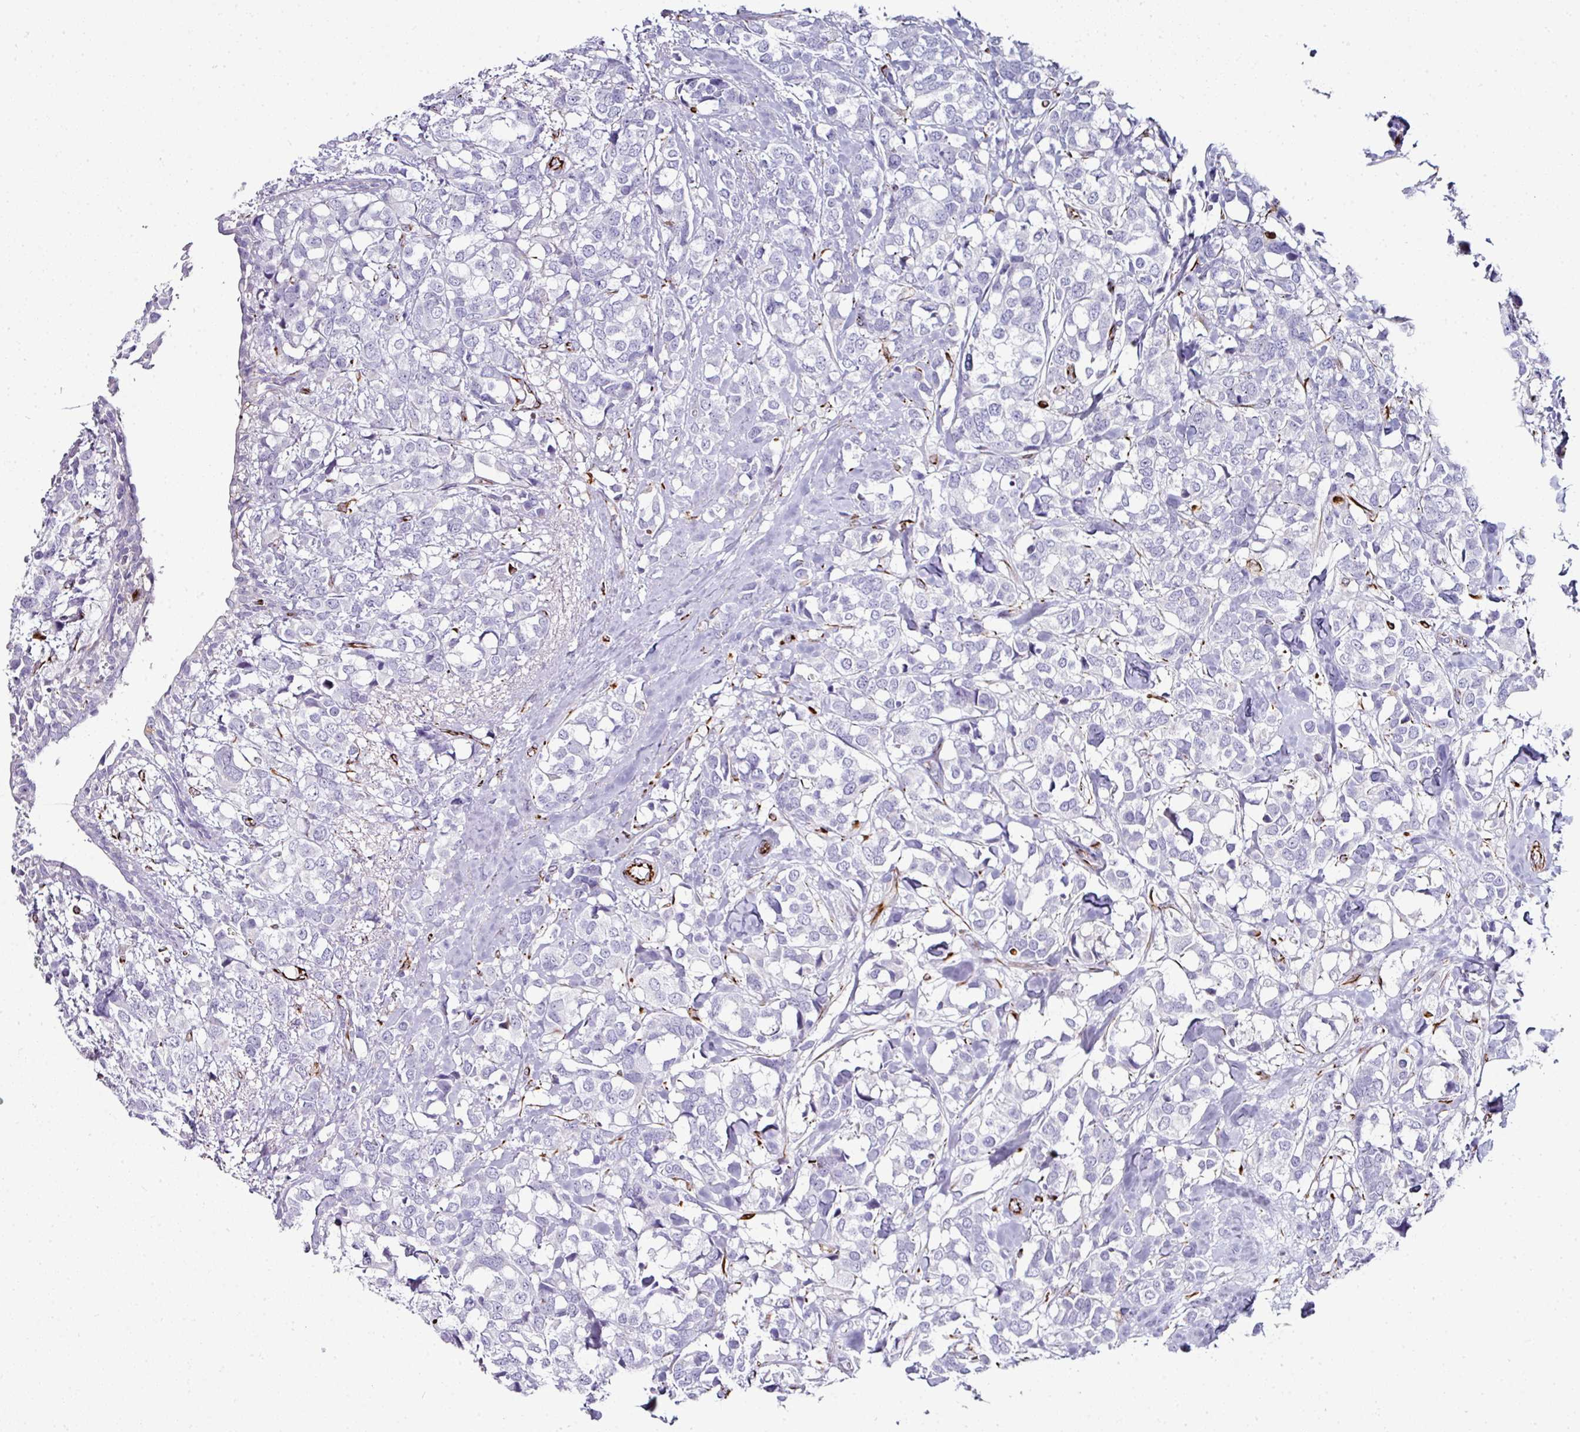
{"staining": {"intensity": "negative", "quantity": "none", "location": "none"}, "tissue": "breast cancer", "cell_type": "Tumor cells", "image_type": "cancer", "snomed": [{"axis": "morphology", "description": "Lobular carcinoma"}, {"axis": "topography", "description": "Breast"}], "caption": "Human lobular carcinoma (breast) stained for a protein using IHC reveals no expression in tumor cells.", "gene": "TMPRSS9", "patient": {"sex": "female", "age": 59}}